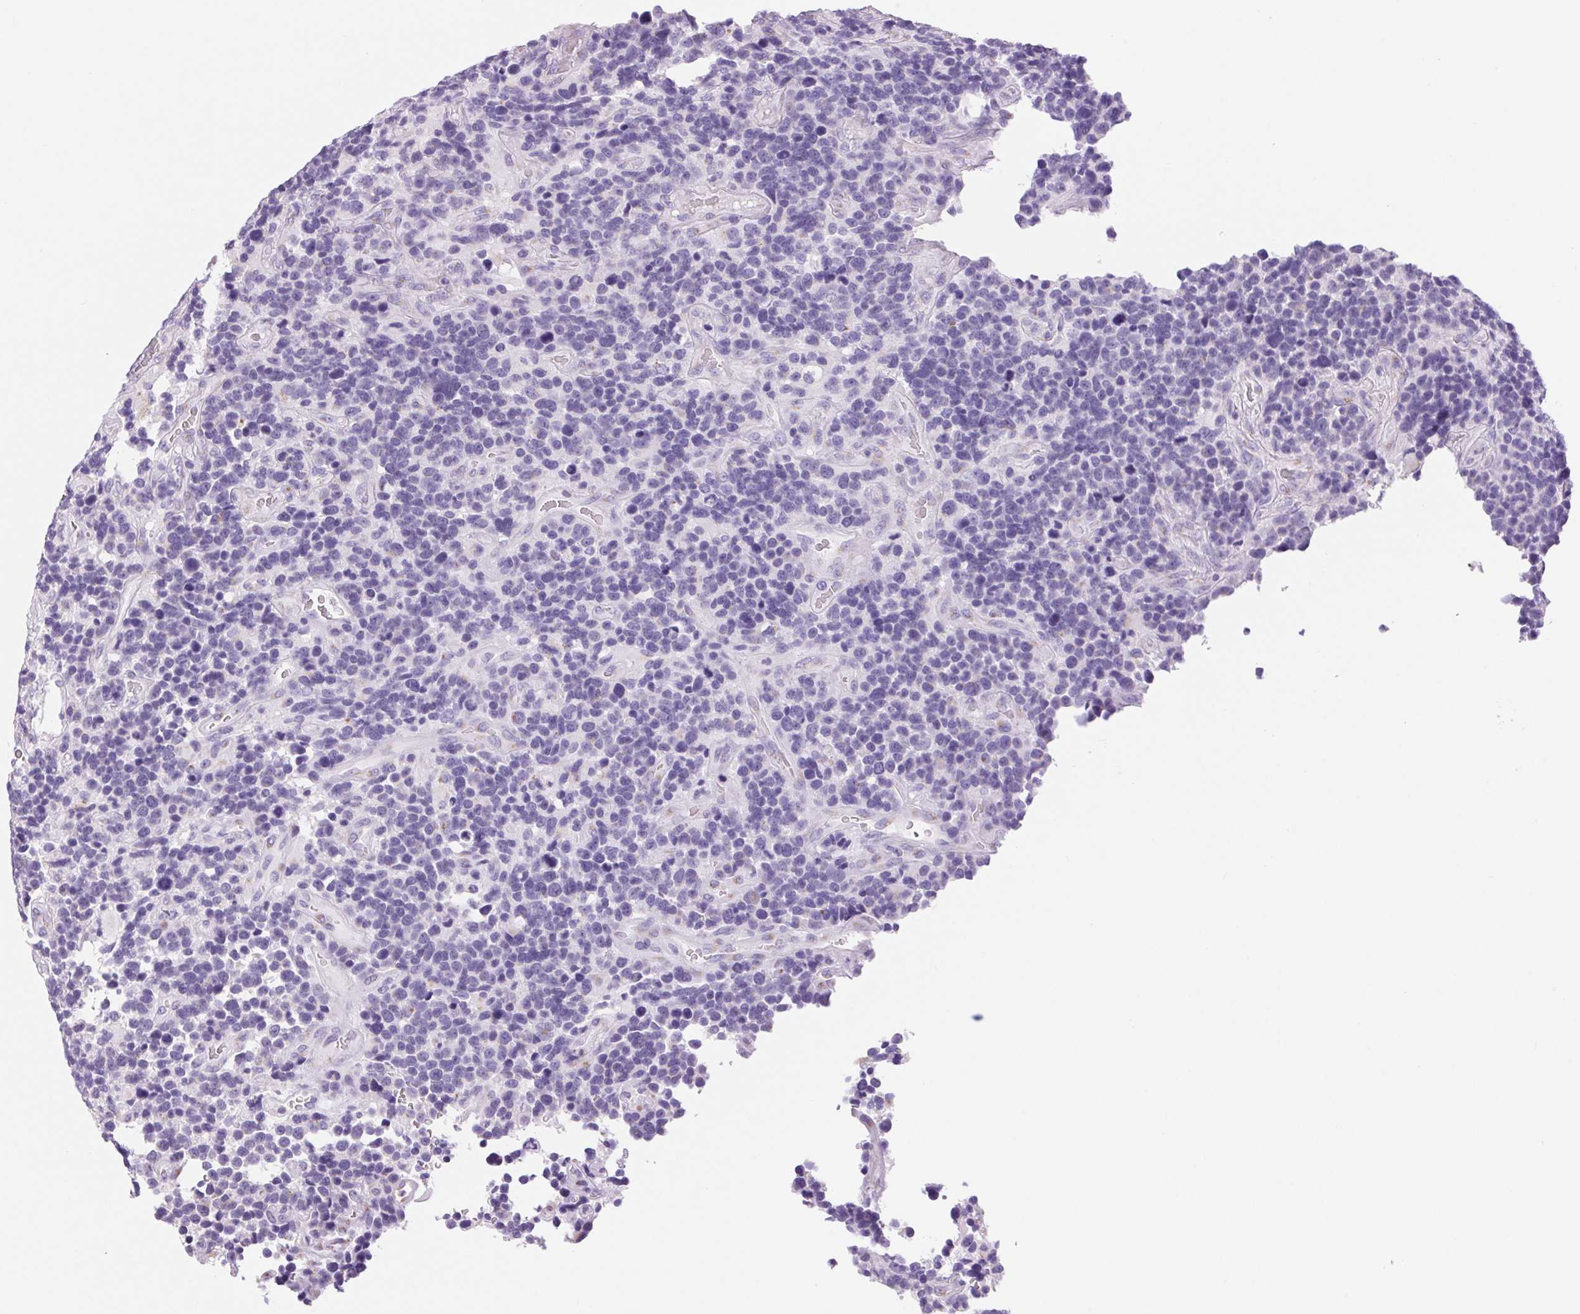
{"staining": {"intensity": "negative", "quantity": "none", "location": "none"}, "tissue": "glioma", "cell_type": "Tumor cells", "image_type": "cancer", "snomed": [{"axis": "morphology", "description": "Glioma, malignant, High grade"}, {"axis": "topography", "description": "Brain"}], "caption": "Malignant glioma (high-grade) was stained to show a protein in brown. There is no significant positivity in tumor cells.", "gene": "SERPINB3", "patient": {"sex": "male", "age": 33}}